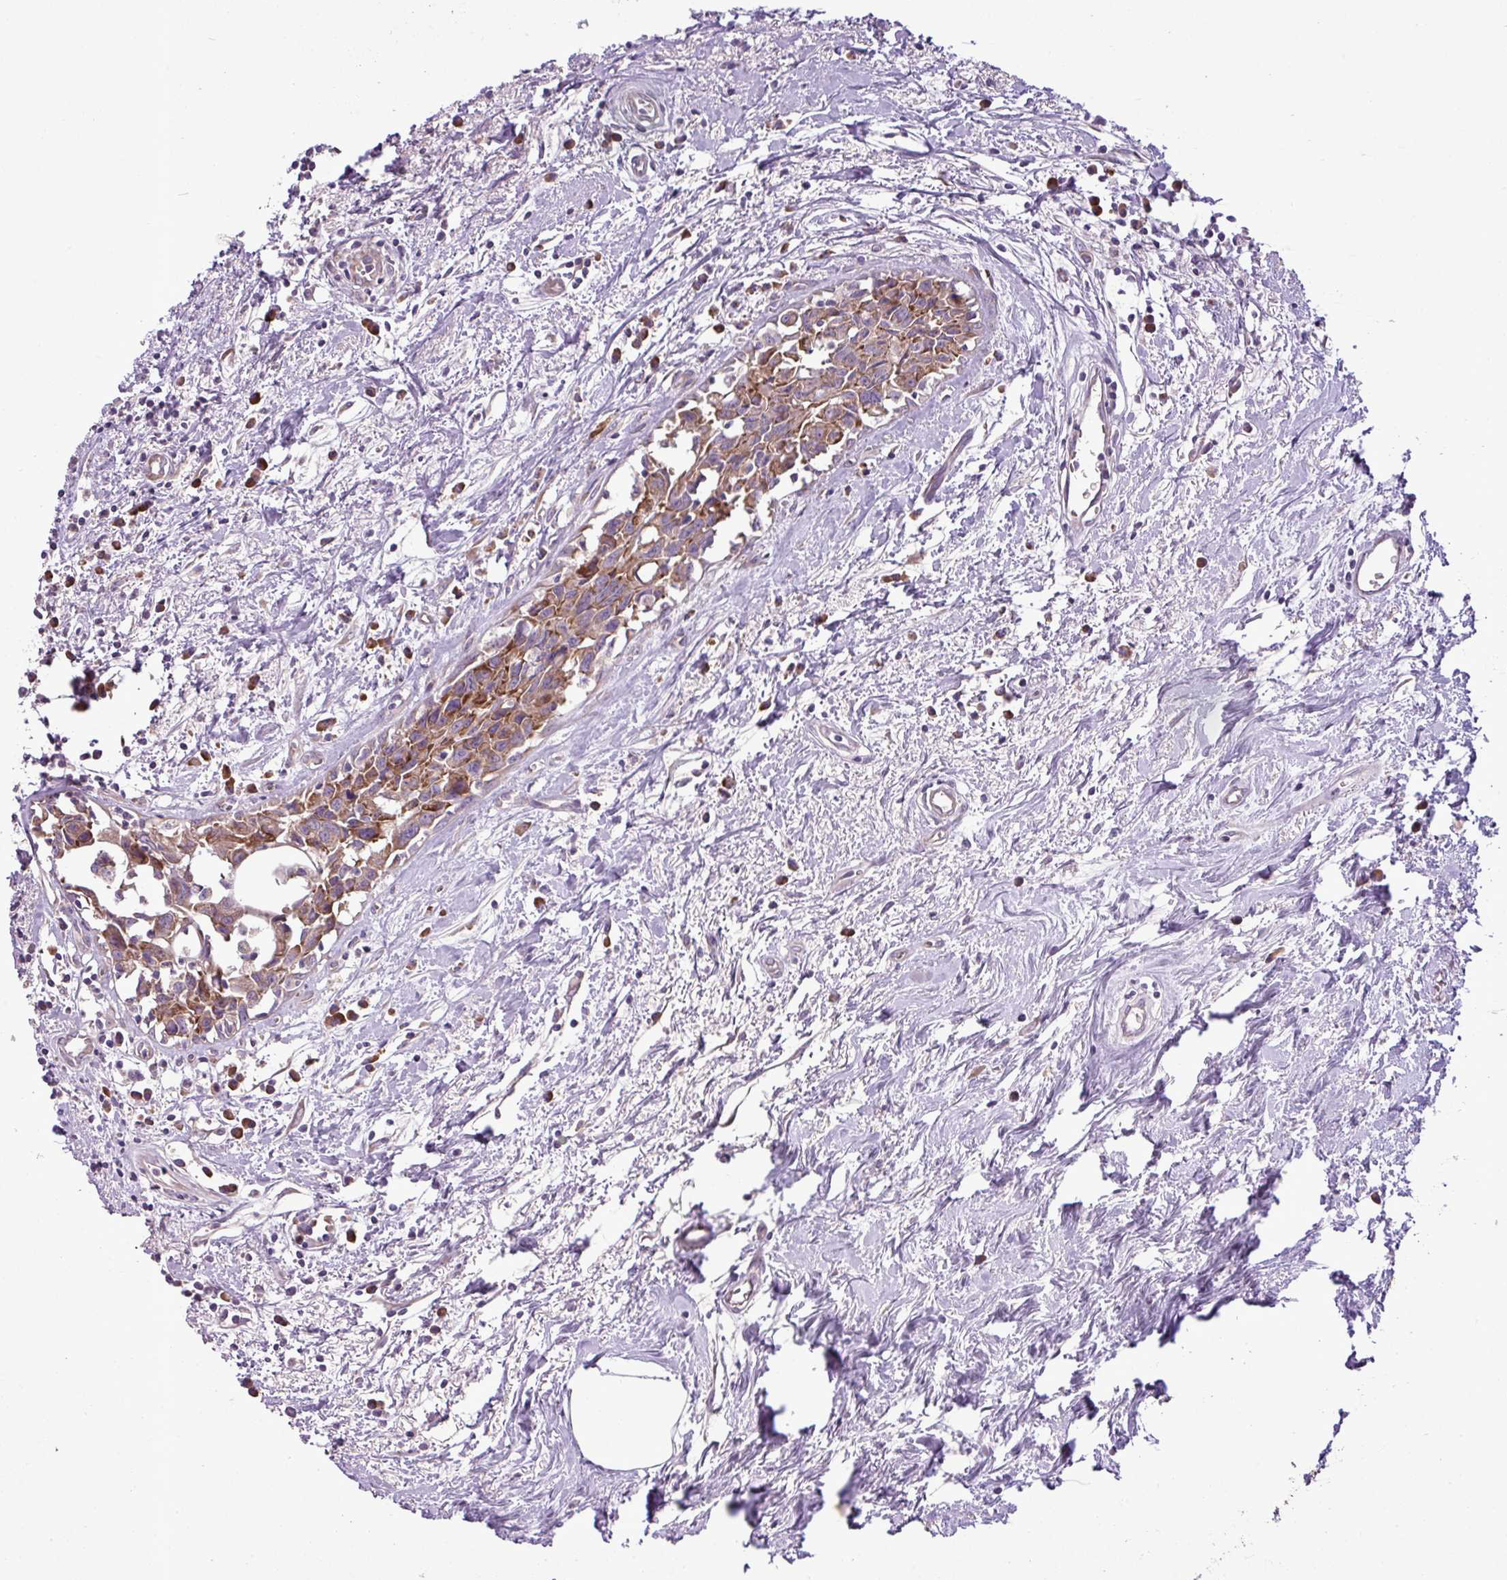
{"staining": {"intensity": "moderate", "quantity": "<25%", "location": "cytoplasmic/membranous"}, "tissue": "breast cancer", "cell_type": "Tumor cells", "image_type": "cancer", "snomed": [{"axis": "morphology", "description": "Carcinoma, NOS"}, {"axis": "topography", "description": "Breast"}], "caption": "This image shows breast cancer (carcinoma) stained with immunohistochemistry to label a protein in brown. The cytoplasmic/membranous of tumor cells show moderate positivity for the protein. Nuclei are counter-stained blue.", "gene": "RPL13", "patient": {"sex": "female", "age": 60}}